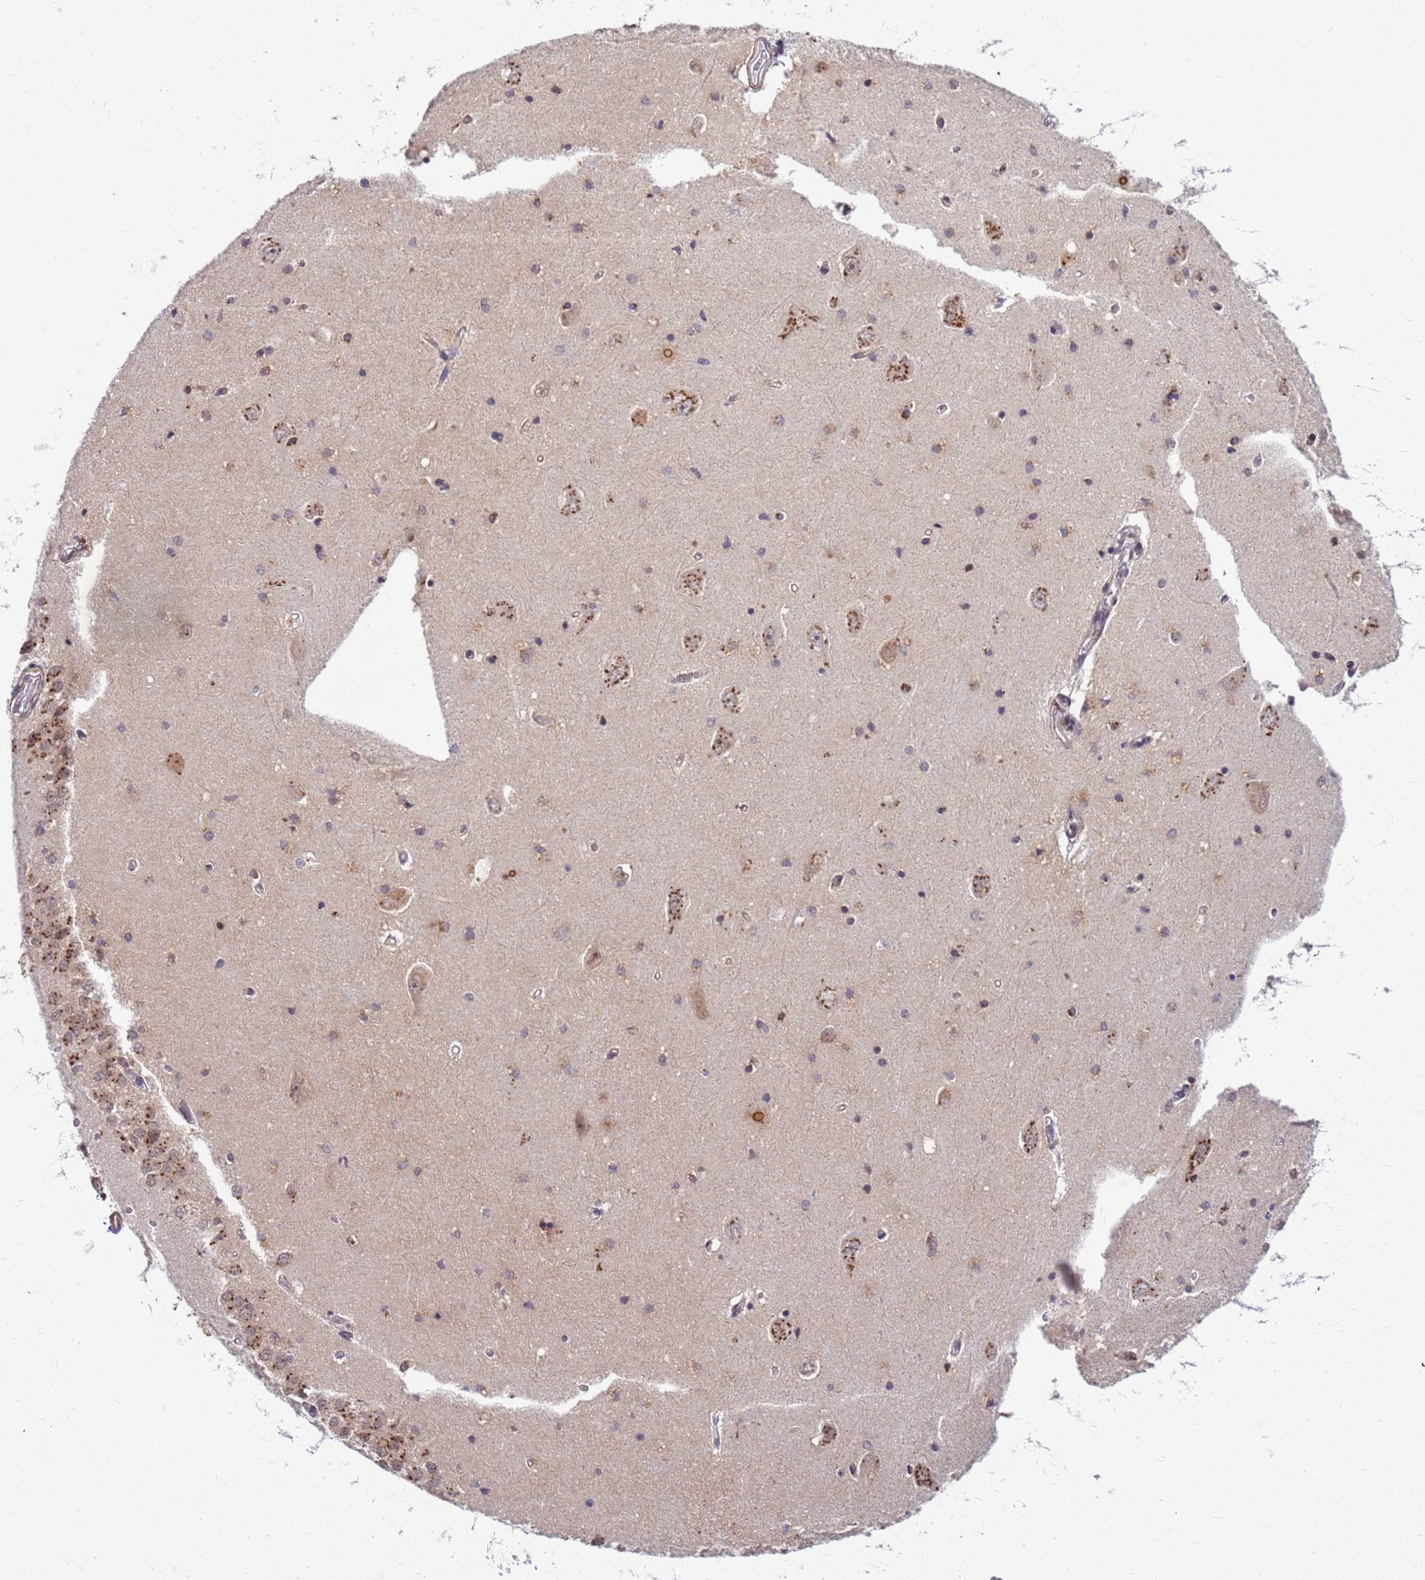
{"staining": {"intensity": "moderate", "quantity": "25%-75%", "location": "cytoplasmic/membranous"}, "tissue": "hippocampus", "cell_type": "Glial cells", "image_type": "normal", "snomed": [{"axis": "morphology", "description": "Normal tissue, NOS"}, {"axis": "topography", "description": "Hippocampus"}], "caption": "Glial cells exhibit medium levels of moderate cytoplasmic/membranous staining in approximately 25%-75% of cells in unremarkable hippocampus. Using DAB (brown) and hematoxylin (blue) stains, captured at high magnification using brightfield microscopy.", "gene": "NCBP2", "patient": {"sex": "male", "age": 45}}